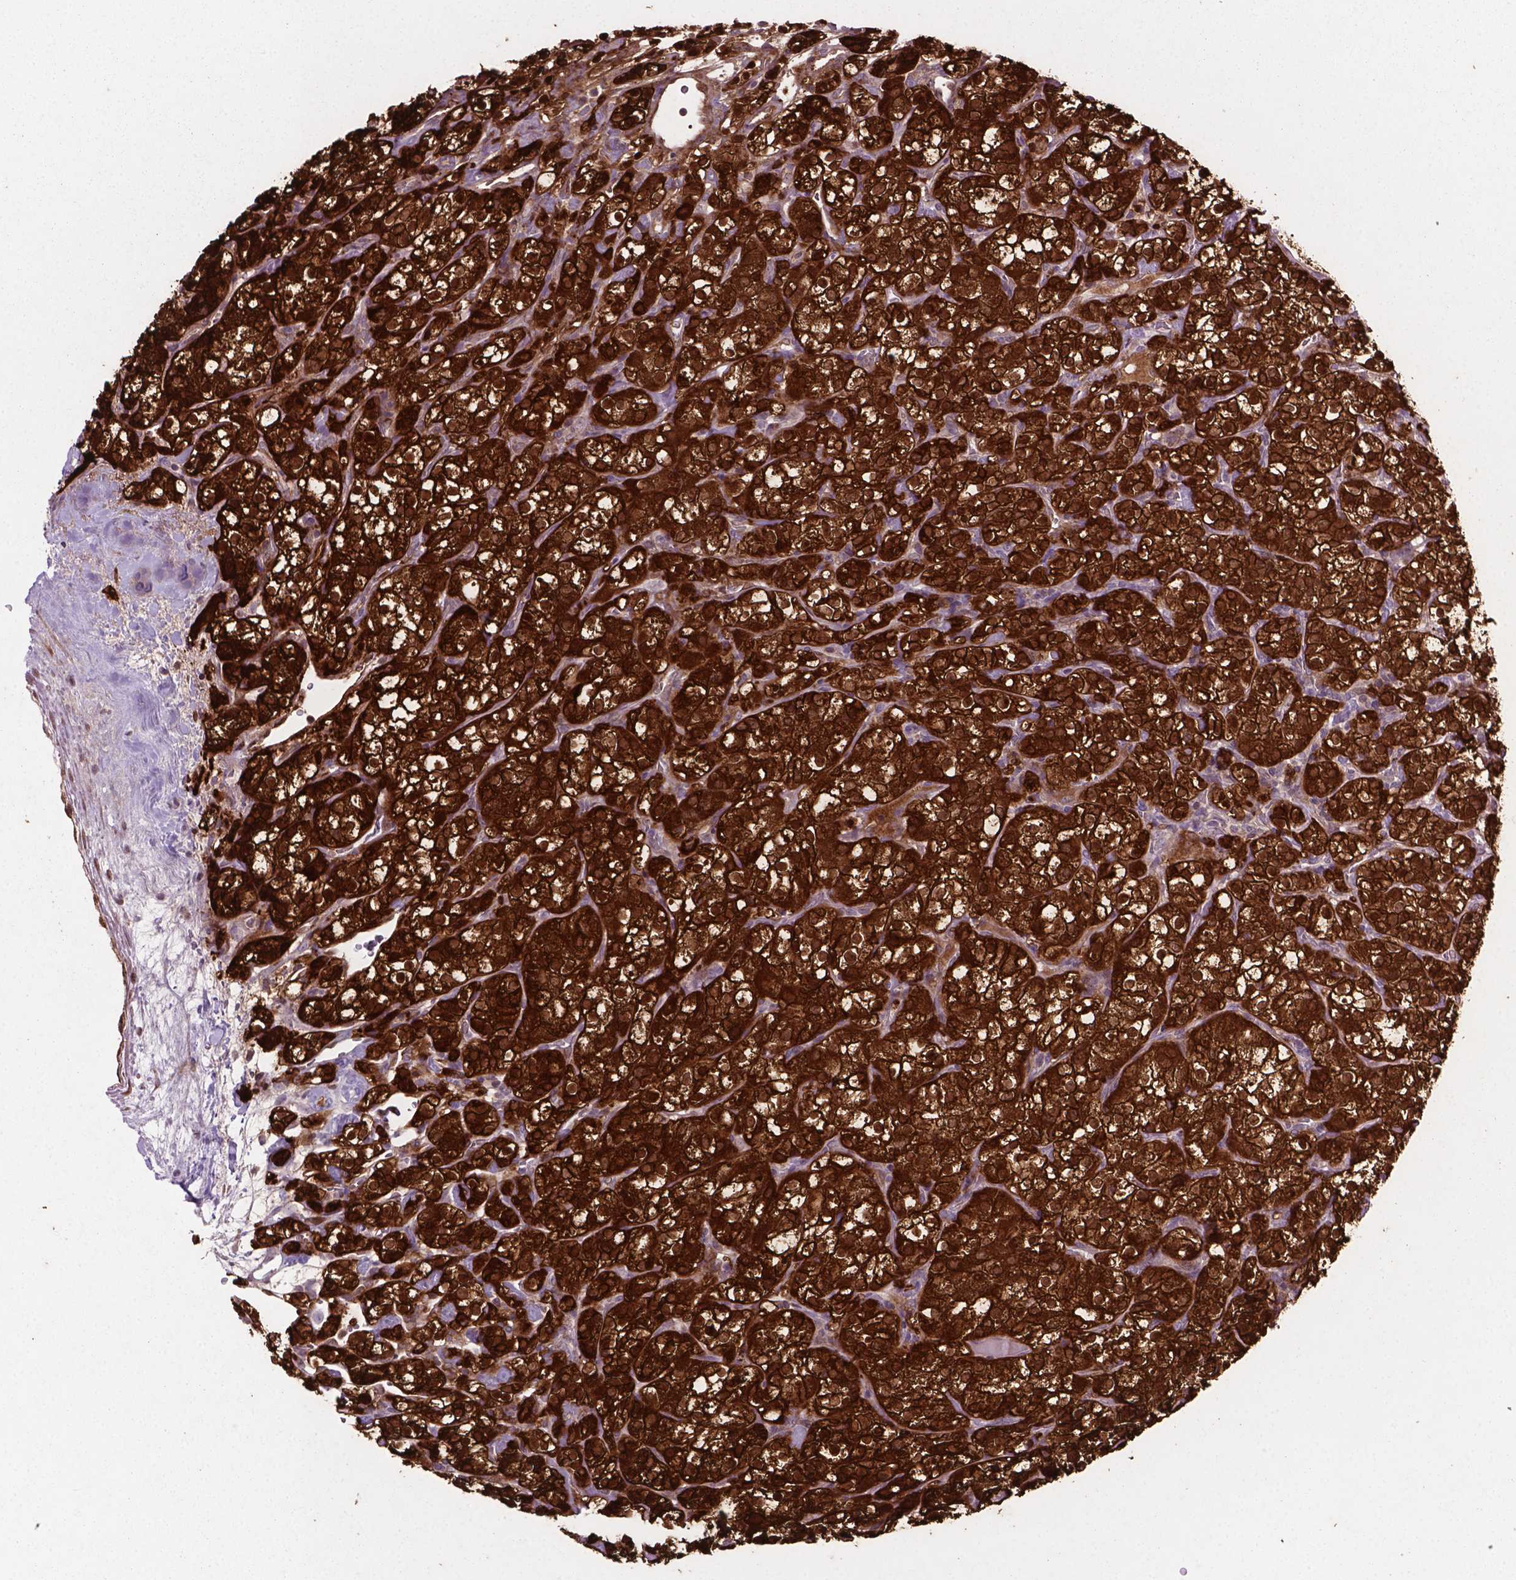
{"staining": {"intensity": "strong", "quantity": ">75%", "location": "cytoplasmic/membranous,nuclear"}, "tissue": "renal cancer", "cell_type": "Tumor cells", "image_type": "cancer", "snomed": [{"axis": "morphology", "description": "Adenocarcinoma, NOS"}, {"axis": "topography", "description": "Kidney"}], "caption": "Immunohistochemistry (IHC) of human adenocarcinoma (renal) demonstrates high levels of strong cytoplasmic/membranous and nuclear expression in about >75% of tumor cells.", "gene": "LDHA", "patient": {"sex": "male", "age": 77}}